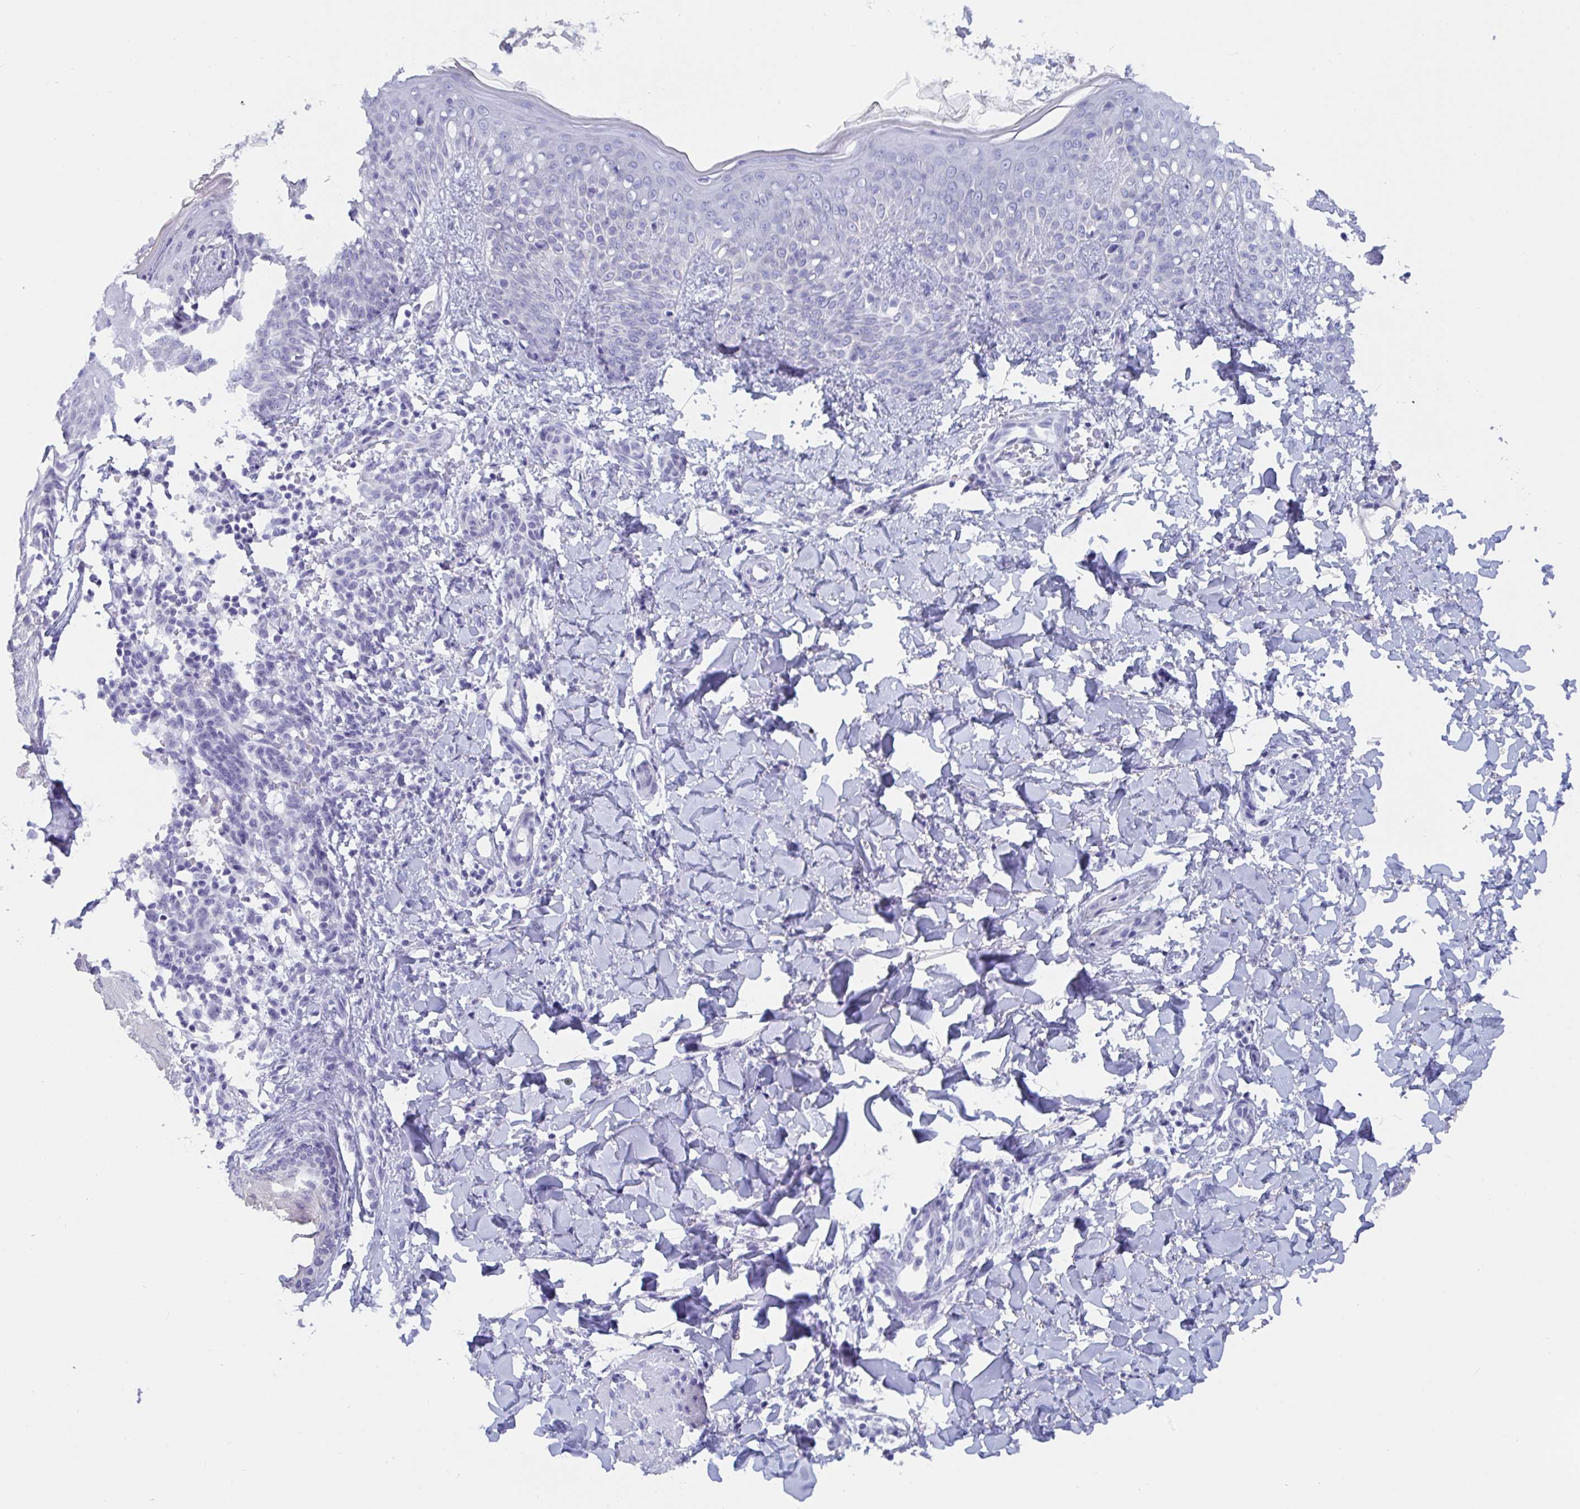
{"staining": {"intensity": "negative", "quantity": "none", "location": "none"}, "tissue": "skin", "cell_type": "Fibroblasts", "image_type": "normal", "snomed": [{"axis": "morphology", "description": "Normal tissue, NOS"}, {"axis": "topography", "description": "Skin"}], "caption": "Immunohistochemistry micrograph of benign skin stained for a protein (brown), which reveals no expression in fibroblasts.", "gene": "CDX4", "patient": {"sex": "male", "age": 16}}